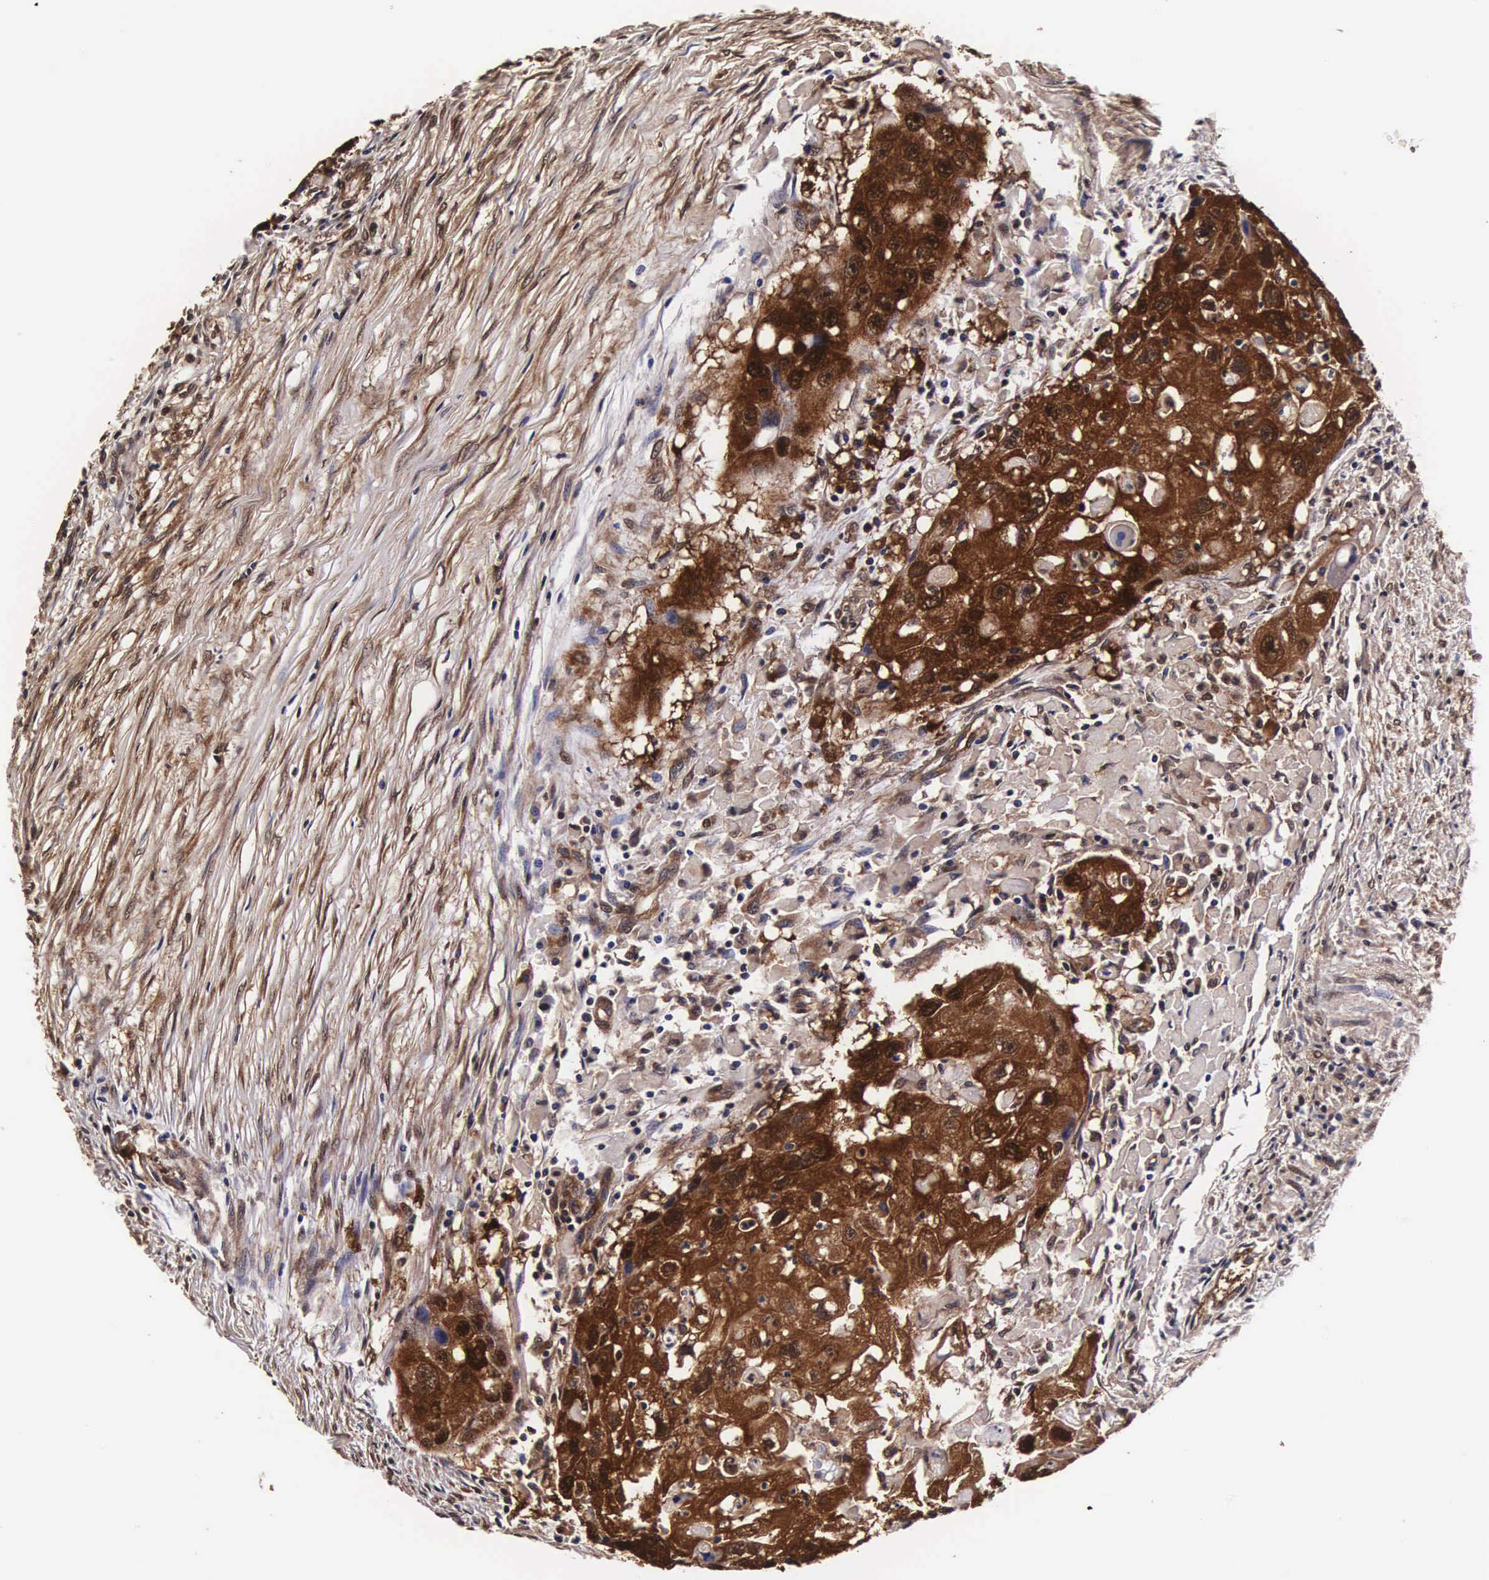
{"staining": {"intensity": "strong", "quantity": ">75%", "location": "cytoplasmic/membranous,nuclear"}, "tissue": "head and neck cancer", "cell_type": "Tumor cells", "image_type": "cancer", "snomed": [{"axis": "morphology", "description": "Squamous cell carcinoma, NOS"}, {"axis": "topography", "description": "Head-Neck"}], "caption": "Head and neck cancer tissue reveals strong cytoplasmic/membranous and nuclear positivity in about >75% of tumor cells The staining was performed using DAB, with brown indicating positive protein expression. Nuclei are stained blue with hematoxylin.", "gene": "TECPR2", "patient": {"sex": "male", "age": 64}}